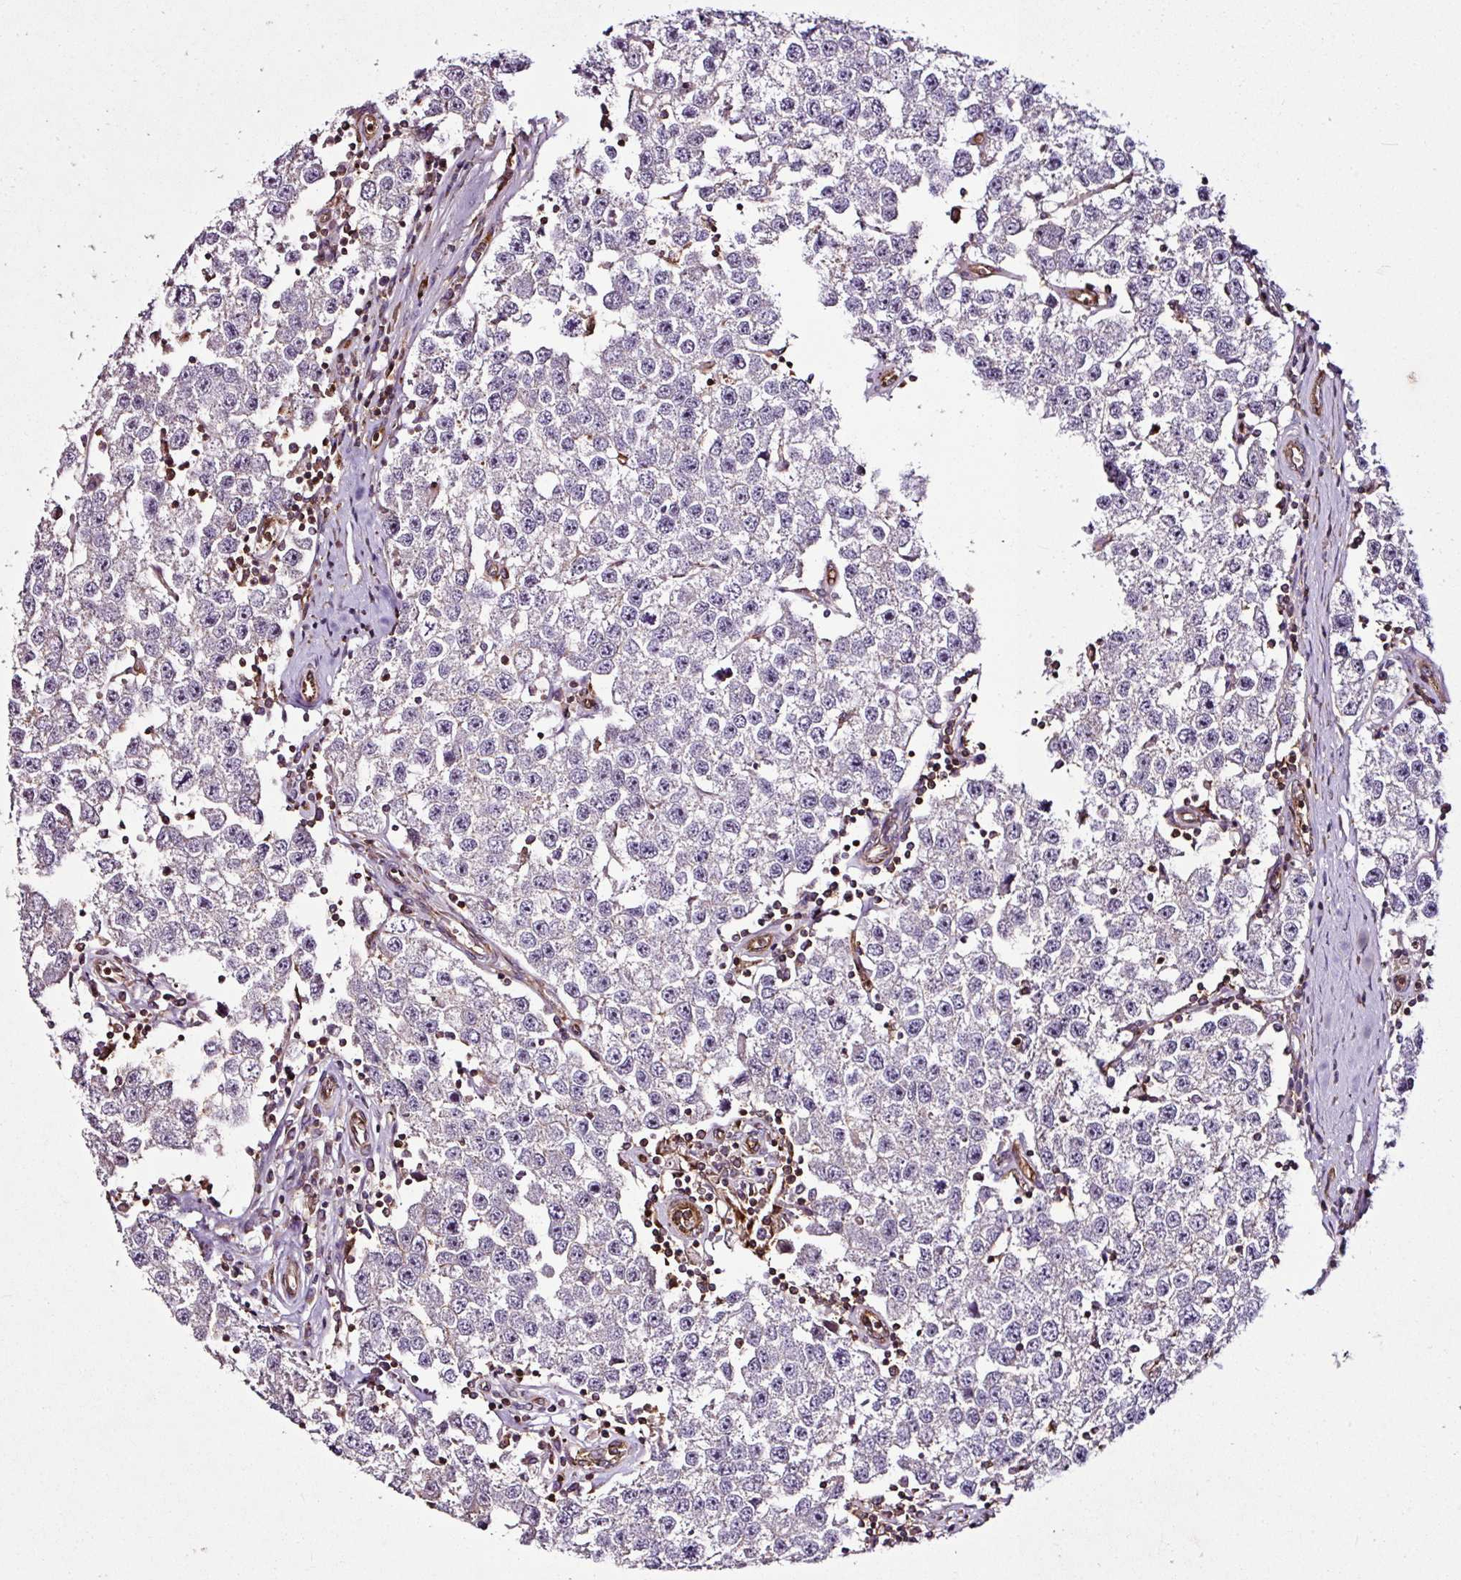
{"staining": {"intensity": "negative", "quantity": "none", "location": "none"}, "tissue": "testis cancer", "cell_type": "Tumor cells", "image_type": "cancer", "snomed": [{"axis": "morphology", "description": "Seminoma, NOS"}, {"axis": "topography", "description": "Testis"}], "caption": "A histopathology image of testis cancer (seminoma) stained for a protein shows no brown staining in tumor cells. Nuclei are stained in blue.", "gene": "ZNF106", "patient": {"sex": "male", "age": 34}}